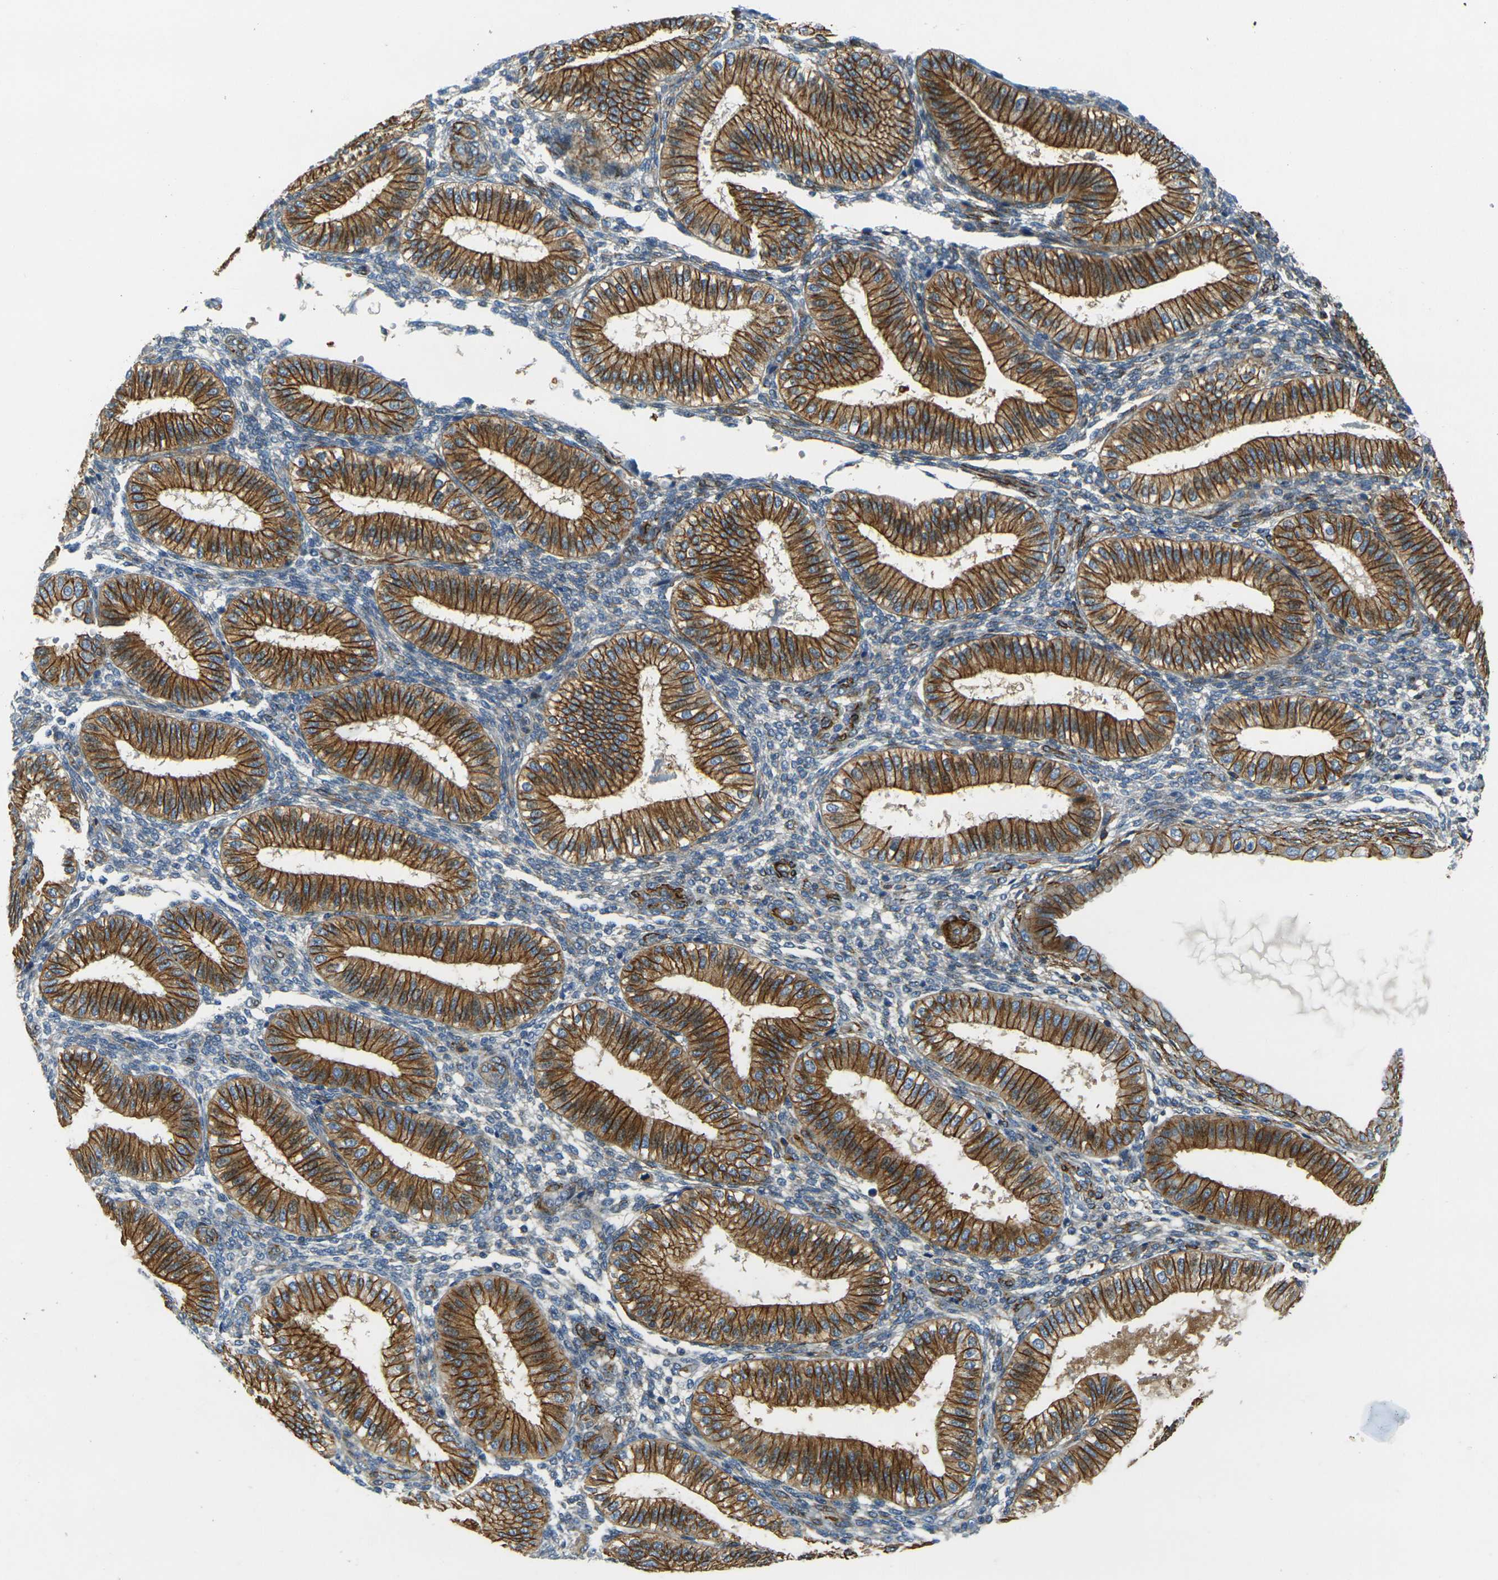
{"staining": {"intensity": "negative", "quantity": "none", "location": "none"}, "tissue": "endometrium", "cell_type": "Cells in endometrial stroma", "image_type": "normal", "snomed": [{"axis": "morphology", "description": "Normal tissue, NOS"}, {"axis": "topography", "description": "Endometrium"}], "caption": "The immunohistochemistry (IHC) histopathology image has no significant staining in cells in endometrial stroma of endometrium.", "gene": "EPHA7", "patient": {"sex": "female", "age": 39}}